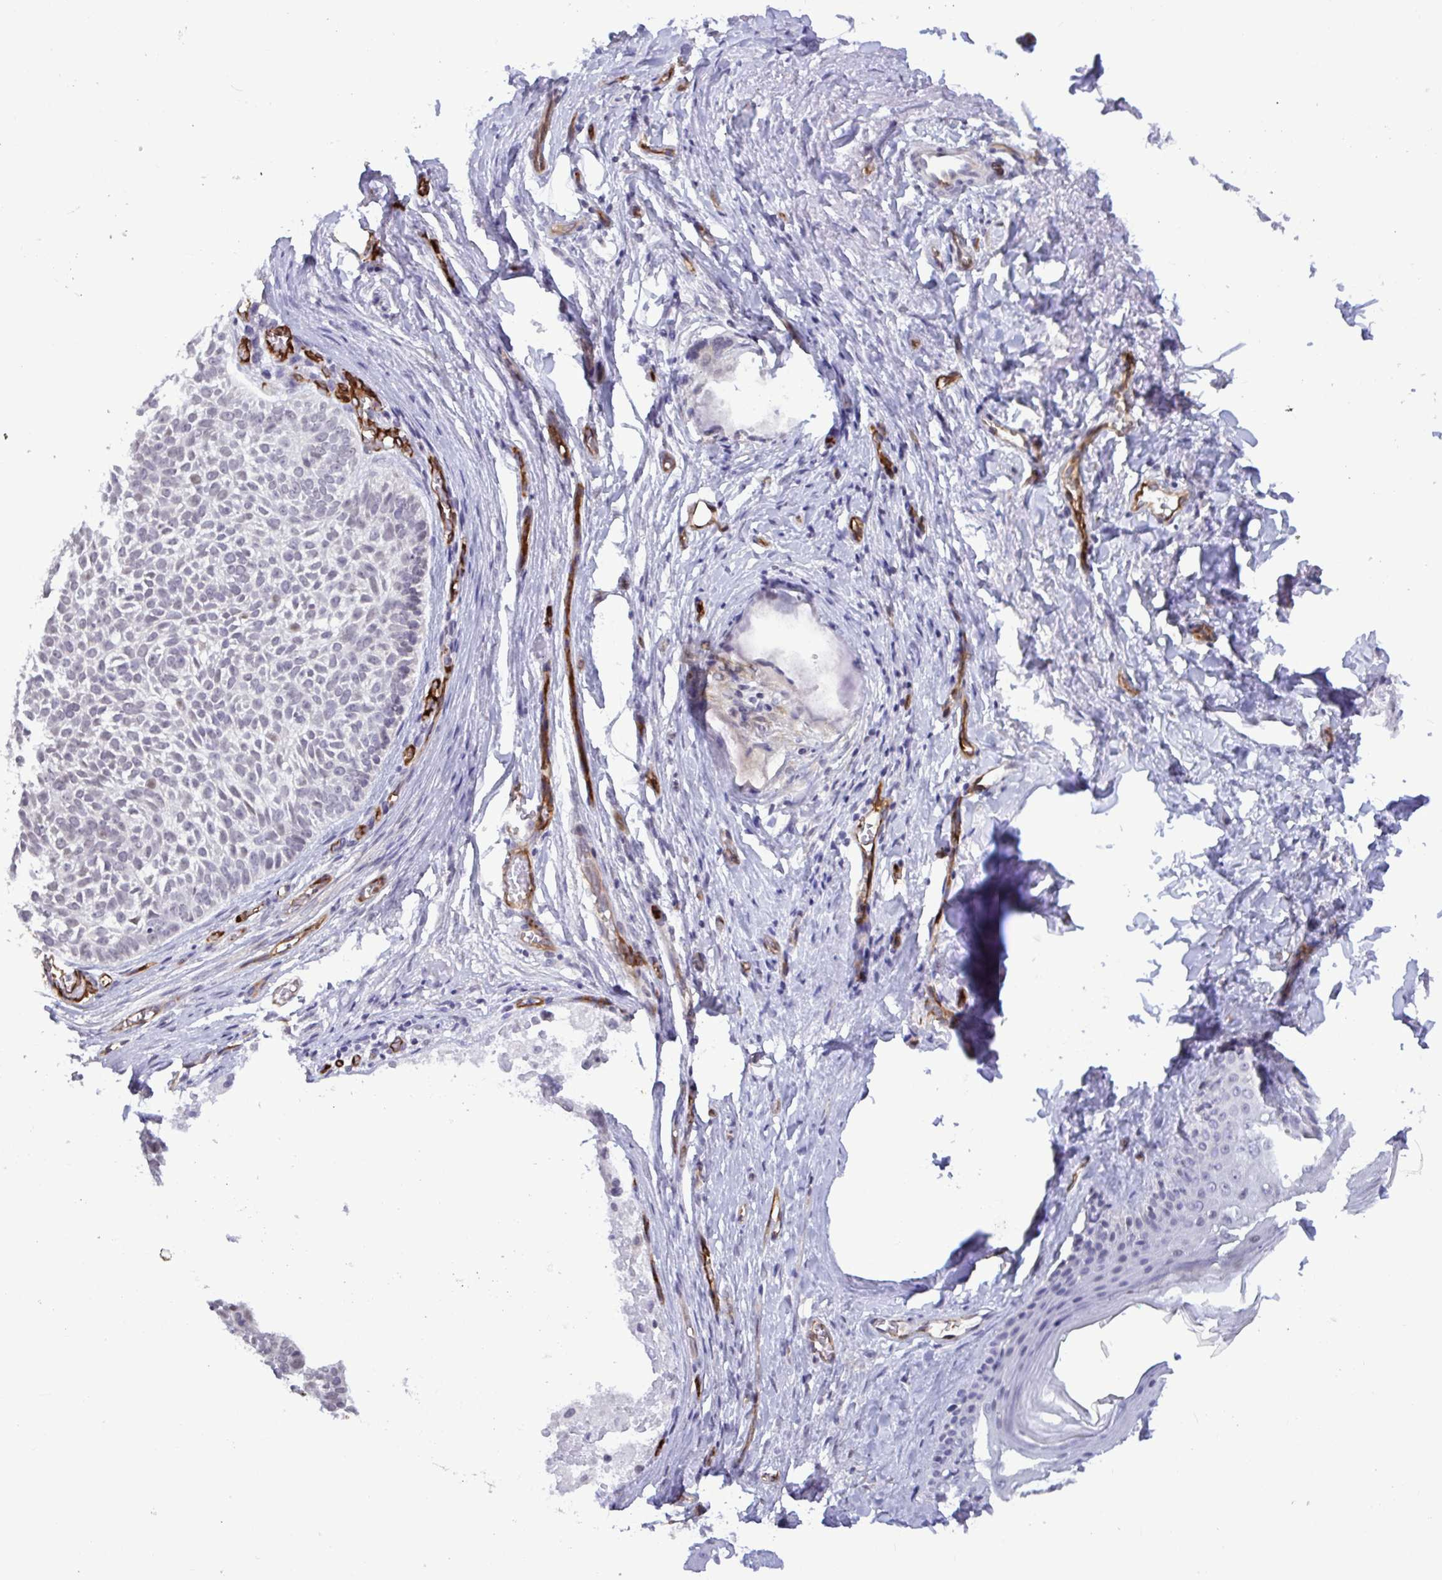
{"staining": {"intensity": "negative", "quantity": "none", "location": "none"}, "tissue": "skin cancer", "cell_type": "Tumor cells", "image_type": "cancer", "snomed": [{"axis": "morphology", "description": "Basal cell carcinoma"}, {"axis": "topography", "description": "Skin"}, {"axis": "topography", "description": "Skin of face"}, {"axis": "topography", "description": "Skin of nose"}], "caption": "IHC image of neoplastic tissue: human skin cancer (basal cell carcinoma) stained with DAB (3,3'-diaminobenzidine) shows no significant protein staining in tumor cells.", "gene": "EML1", "patient": {"sex": "female", "age": 86}}